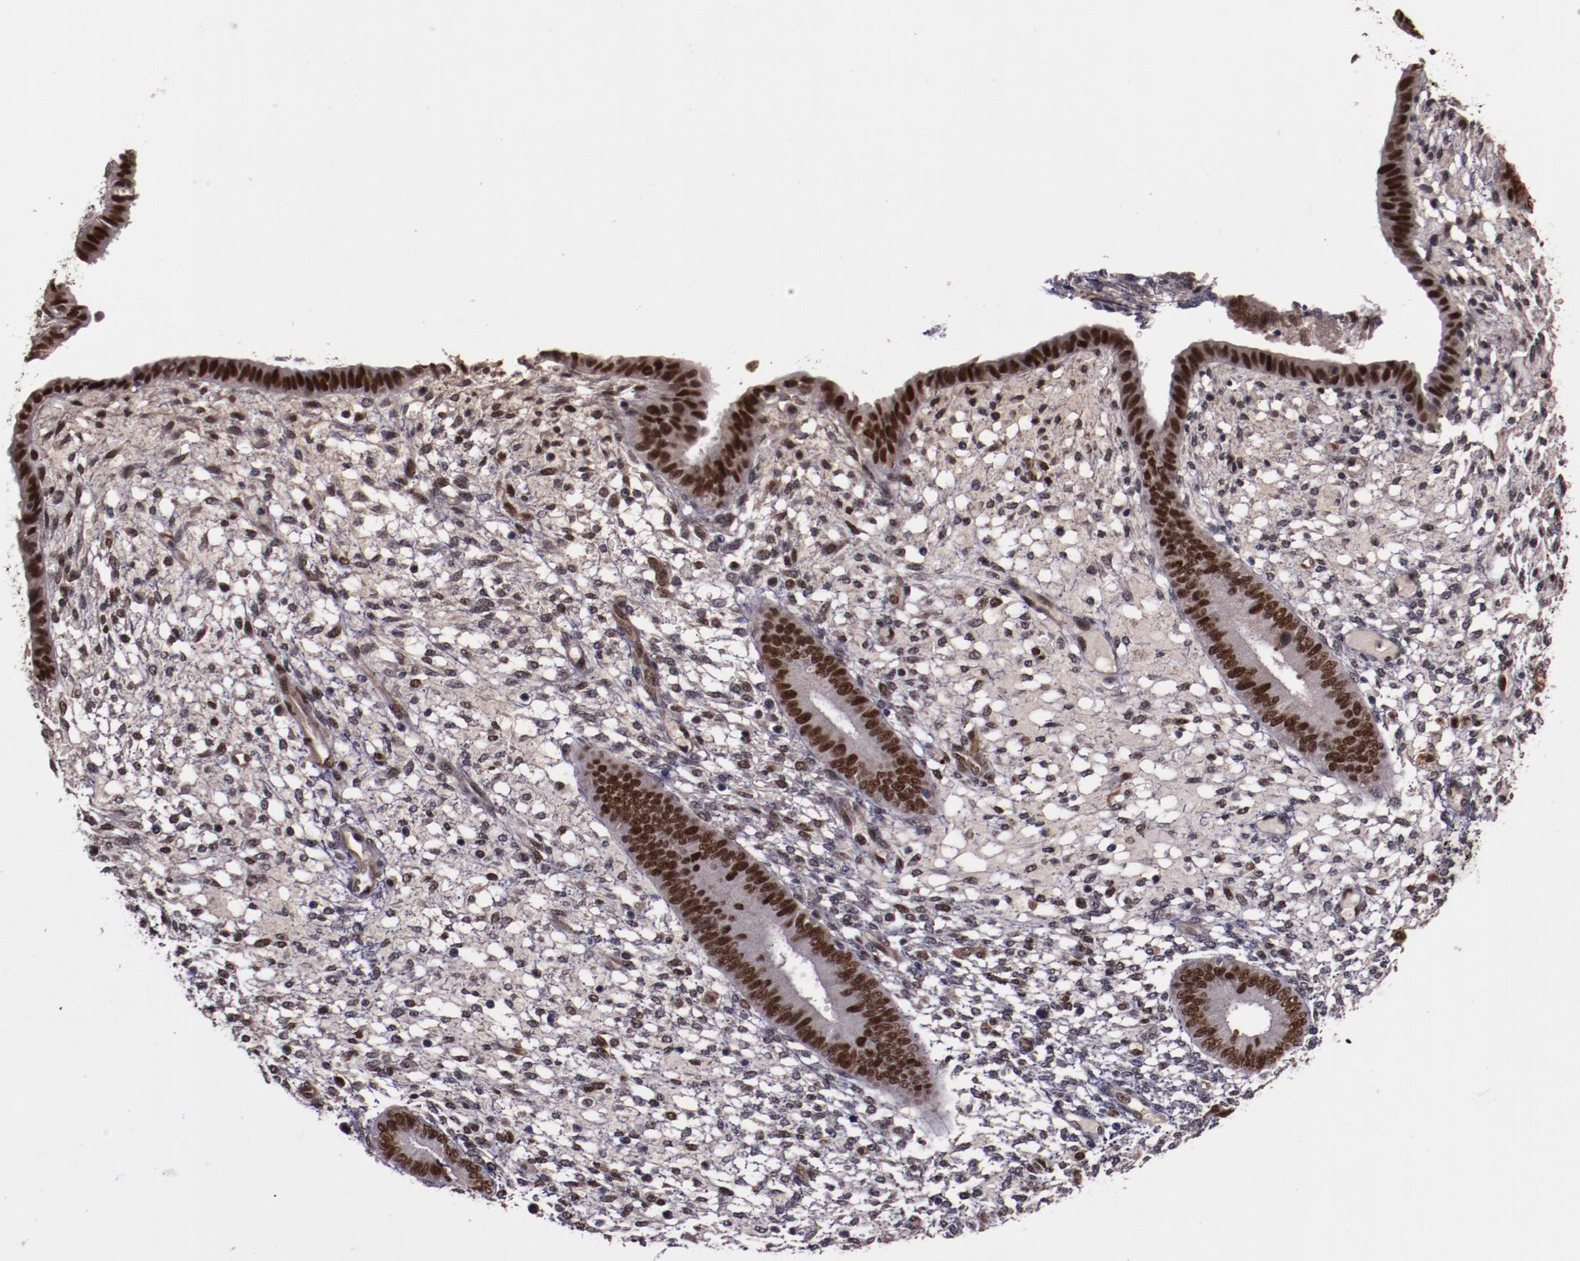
{"staining": {"intensity": "moderate", "quantity": "<25%", "location": "nuclear"}, "tissue": "endometrium", "cell_type": "Cells in endometrial stroma", "image_type": "normal", "snomed": [{"axis": "morphology", "description": "Normal tissue, NOS"}, {"axis": "topography", "description": "Endometrium"}], "caption": "Moderate nuclear expression for a protein is identified in approximately <25% of cells in endometrial stroma of benign endometrium using immunohistochemistry.", "gene": "CHEK2", "patient": {"sex": "female", "age": 42}}